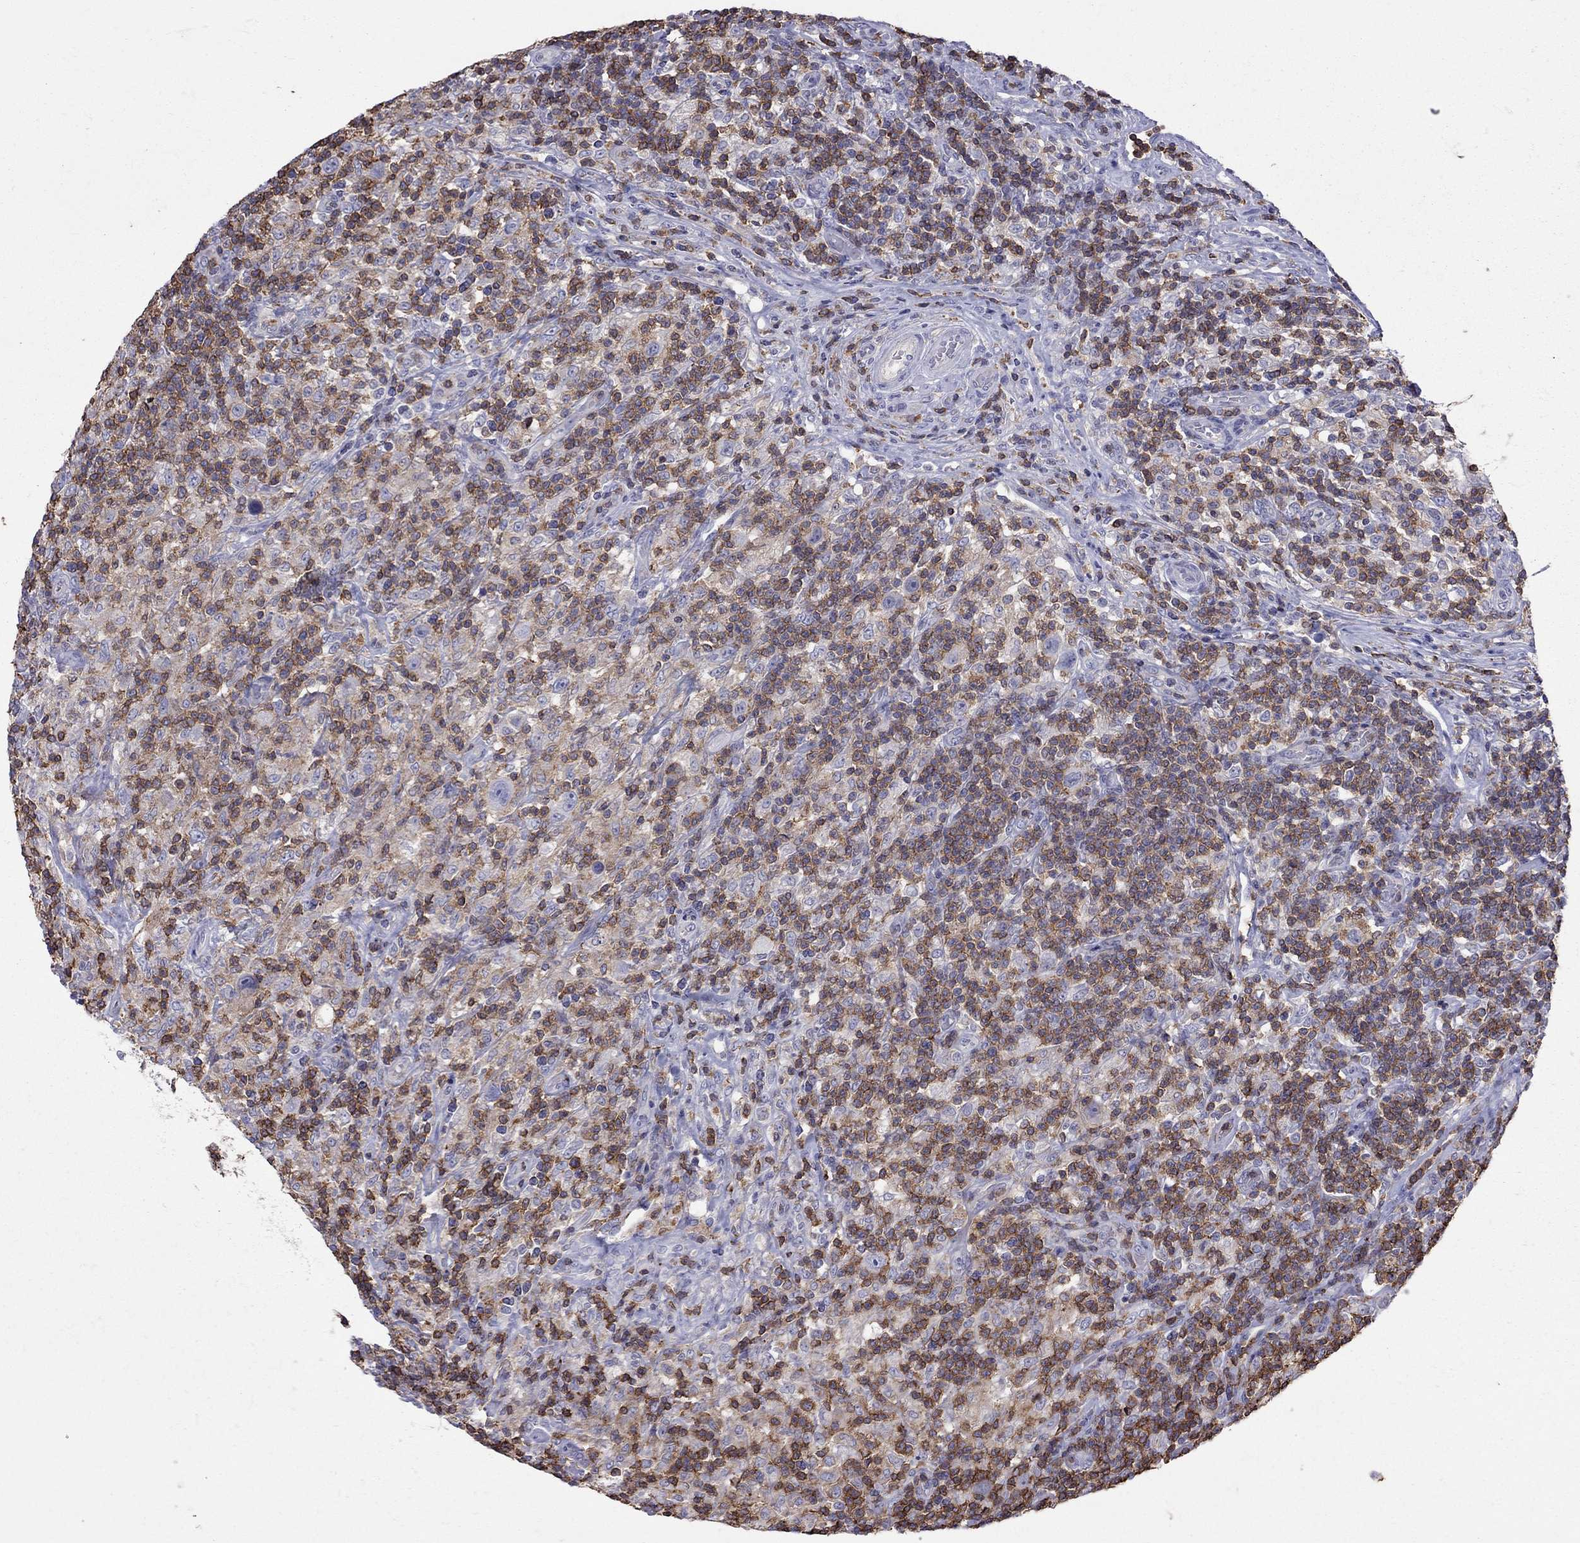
{"staining": {"intensity": "negative", "quantity": "none", "location": "none"}, "tissue": "lymphoma", "cell_type": "Tumor cells", "image_type": "cancer", "snomed": [{"axis": "morphology", "description": "Hodgkin's disease, NOS"}, {"axis": "topography", "description": "Lymph node"}], "caption": "High power microscopy histopathology image of an immunohistochemistry image of Hodgkin's disease, revealing no significant expression in tumor cells. (Immunohistochemistry (ihc), brightfield microscopy, high magnification).", "gene": "MND1", "patient": {"sex": "male", "age": 70}}